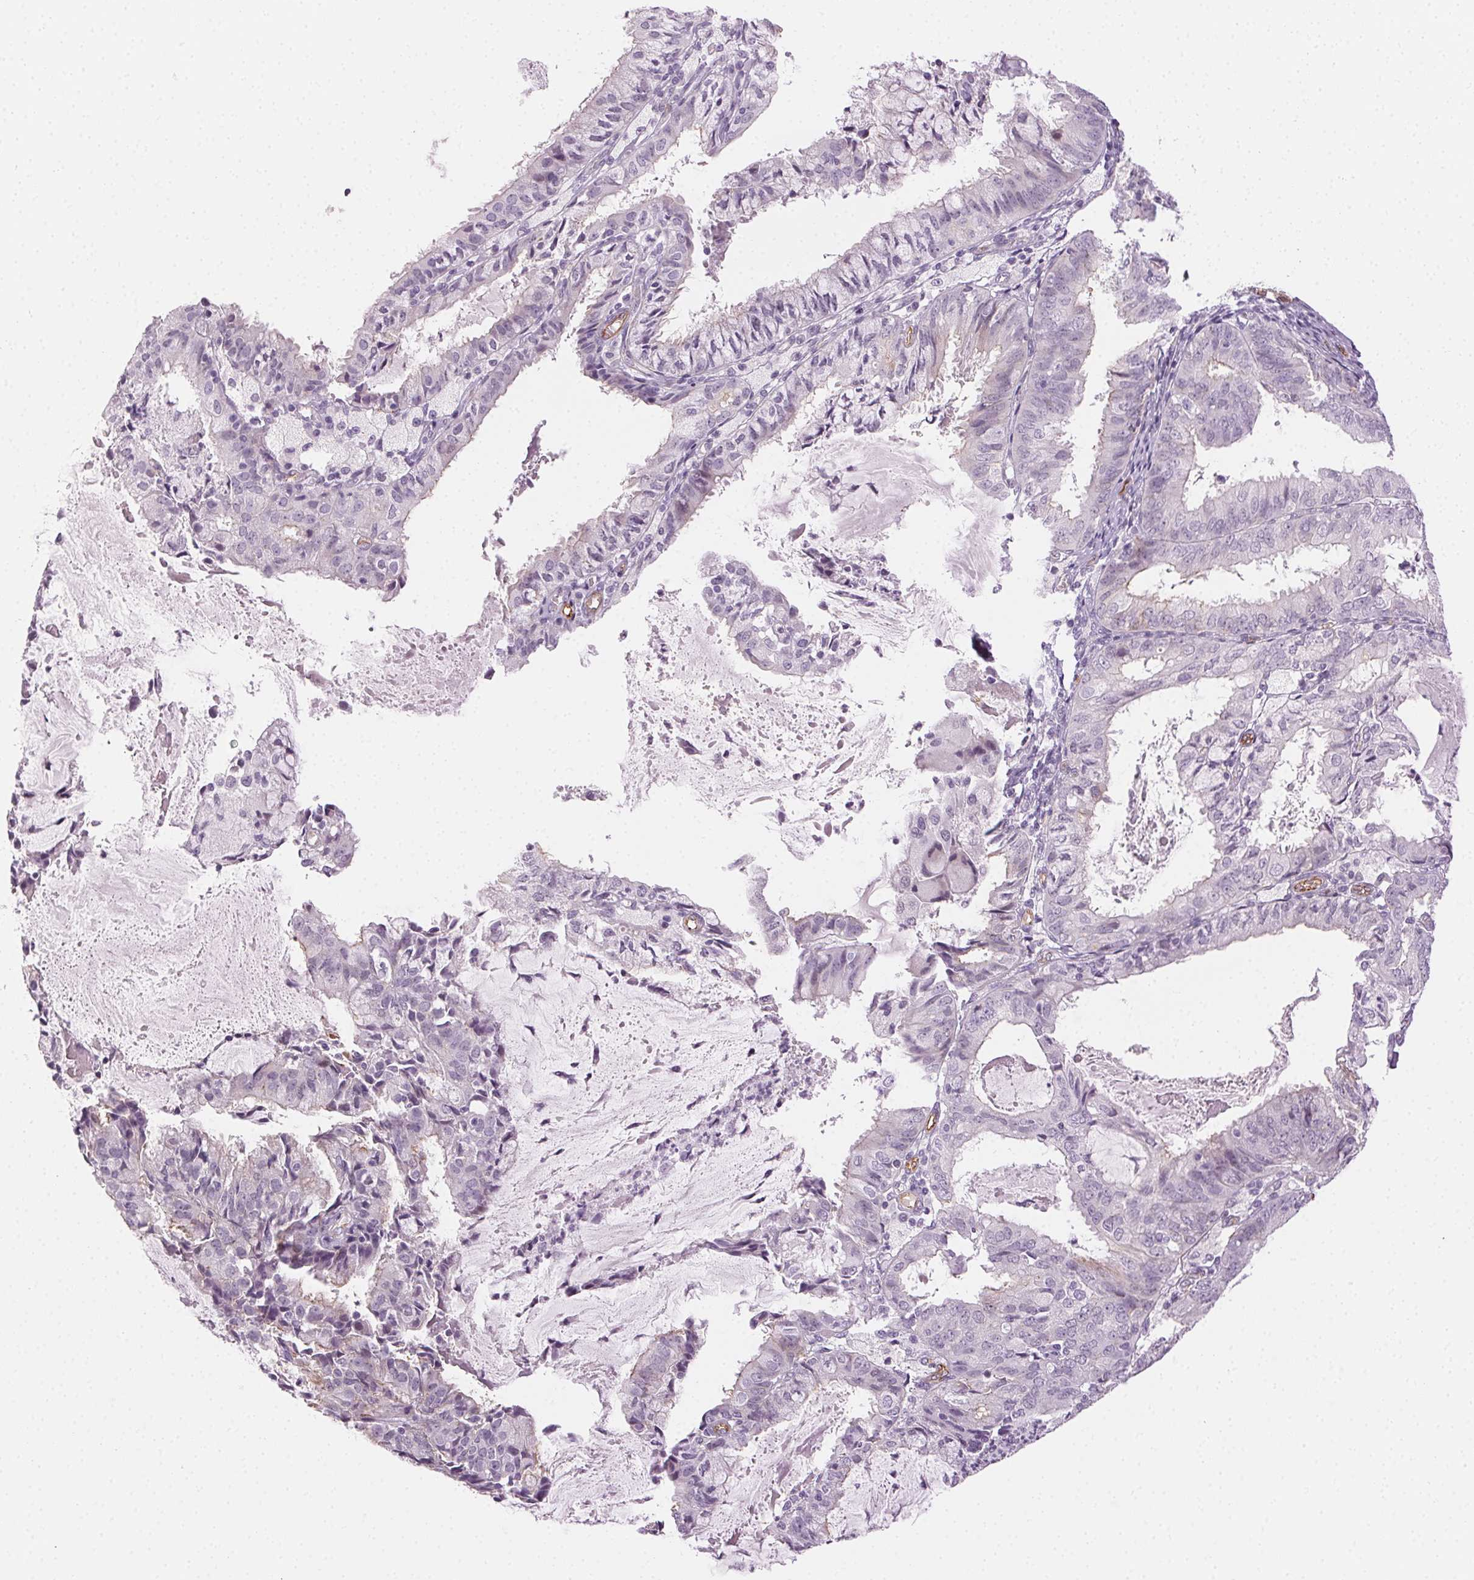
{"staining": {"intensity": "weak", "quantity": "<25%", "location": "cytoplasmic/membranous"}, "tissue": "endometrial cancer", "cell_type": "Tumor cells", "image_type": "cancer", "snomed": [{"axis": "morphology", "description": "Adenocarcinoma, NOS"}, {"axis": "topography", "description": "Endometrium"}], "caption": "Human endometrial adenocarcinoma stained for a protein using immunohistochemistry demonstrates no expression in tumor cells.", "gene": "AIF1L", "patient": {"sex": "female", "age": 57}}